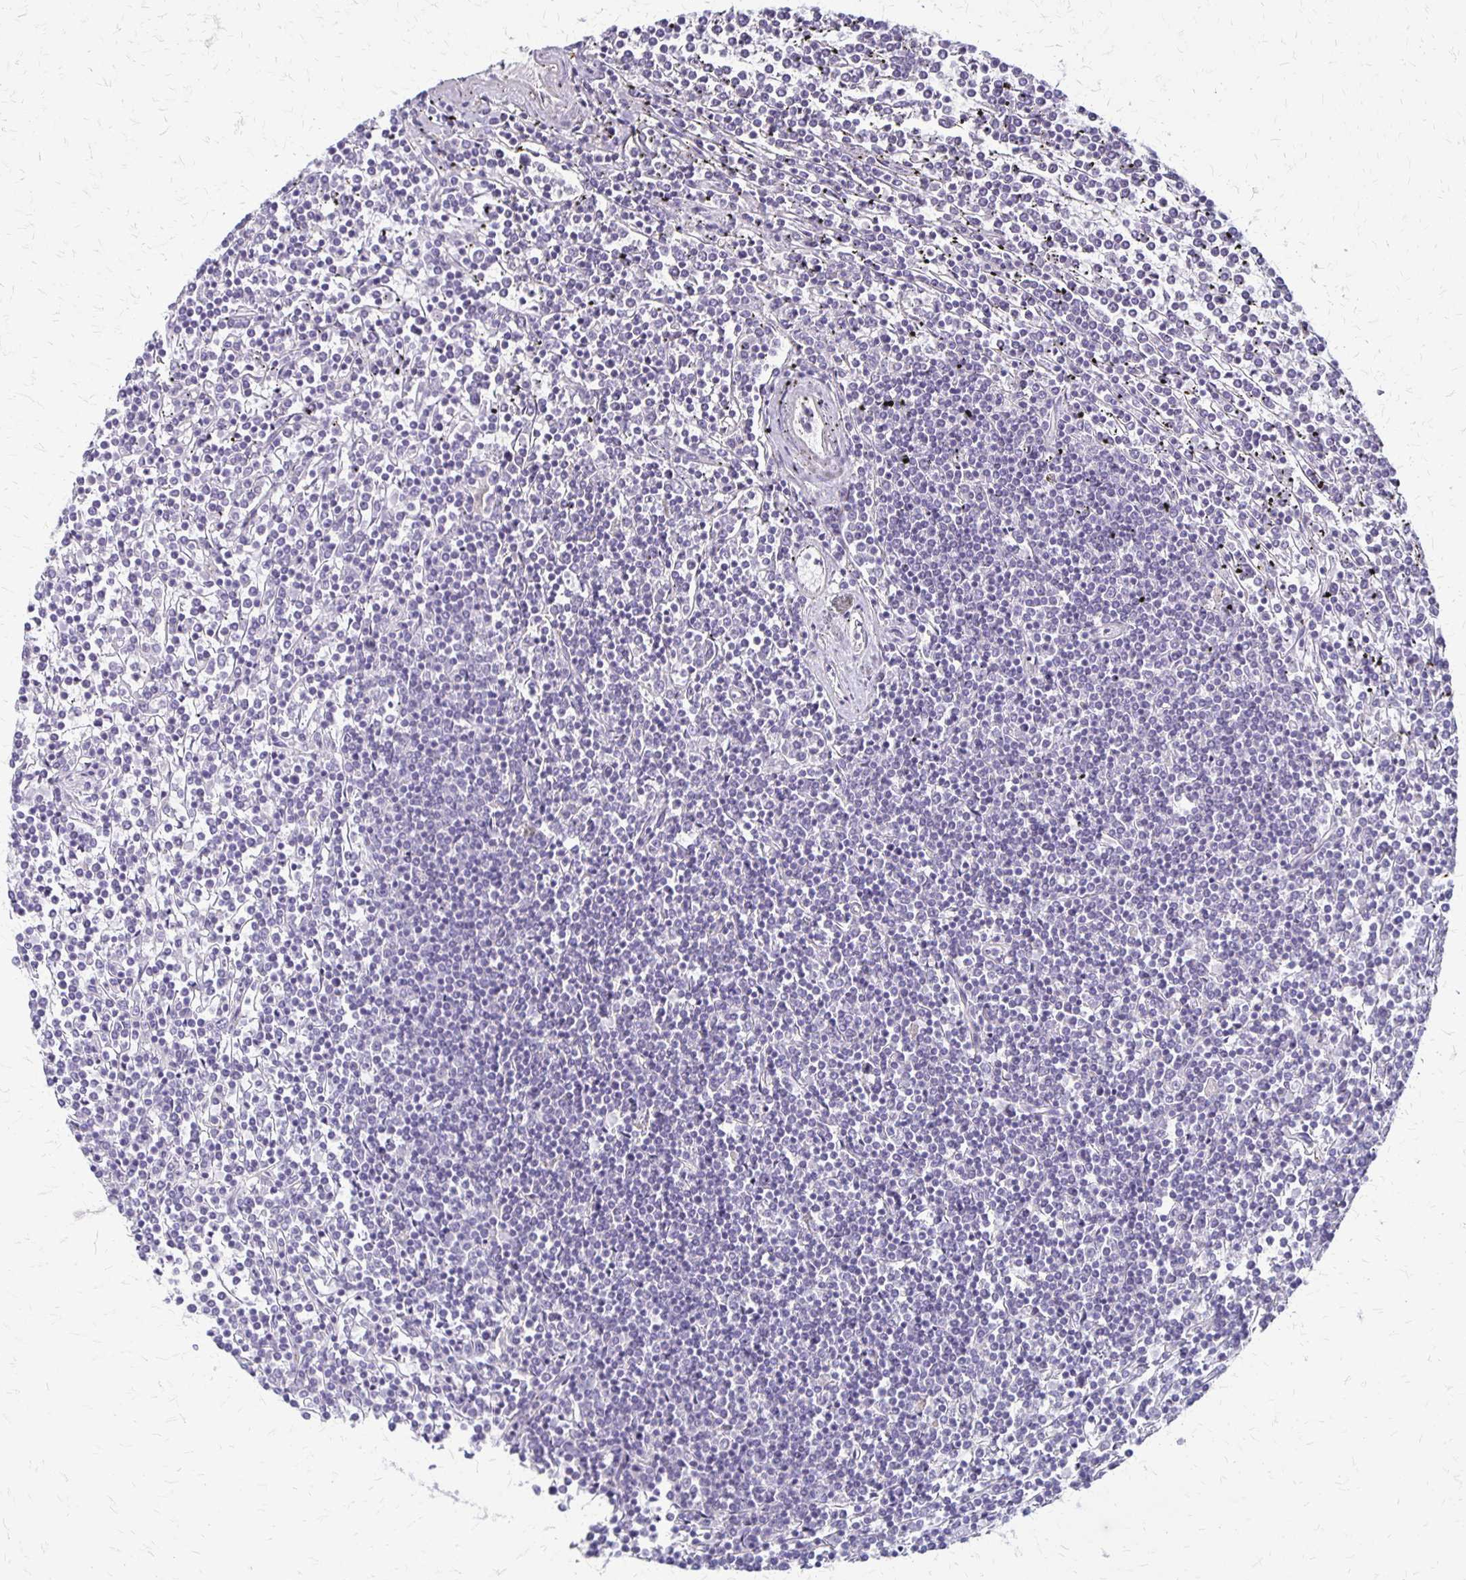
{"staining": {"intensity": "negative", "quantity": "none", "location": "none"}, "tissue": "lymphoma", "cell_type": "Tumor cells", "image_type": "cancer", "snomed": [{"axis": "morphology", "description": "Malignant lymphoma, non-Hodgkin's type, Low grade"}, {"axis": "topography", "description": "Spleen"}], "caption": "DAB immunohistochemical staining of lymphoma reveals no significant expression in tumor cells.", "gene": "RHOC", "patient": {"sex": "female", "age": 19}}